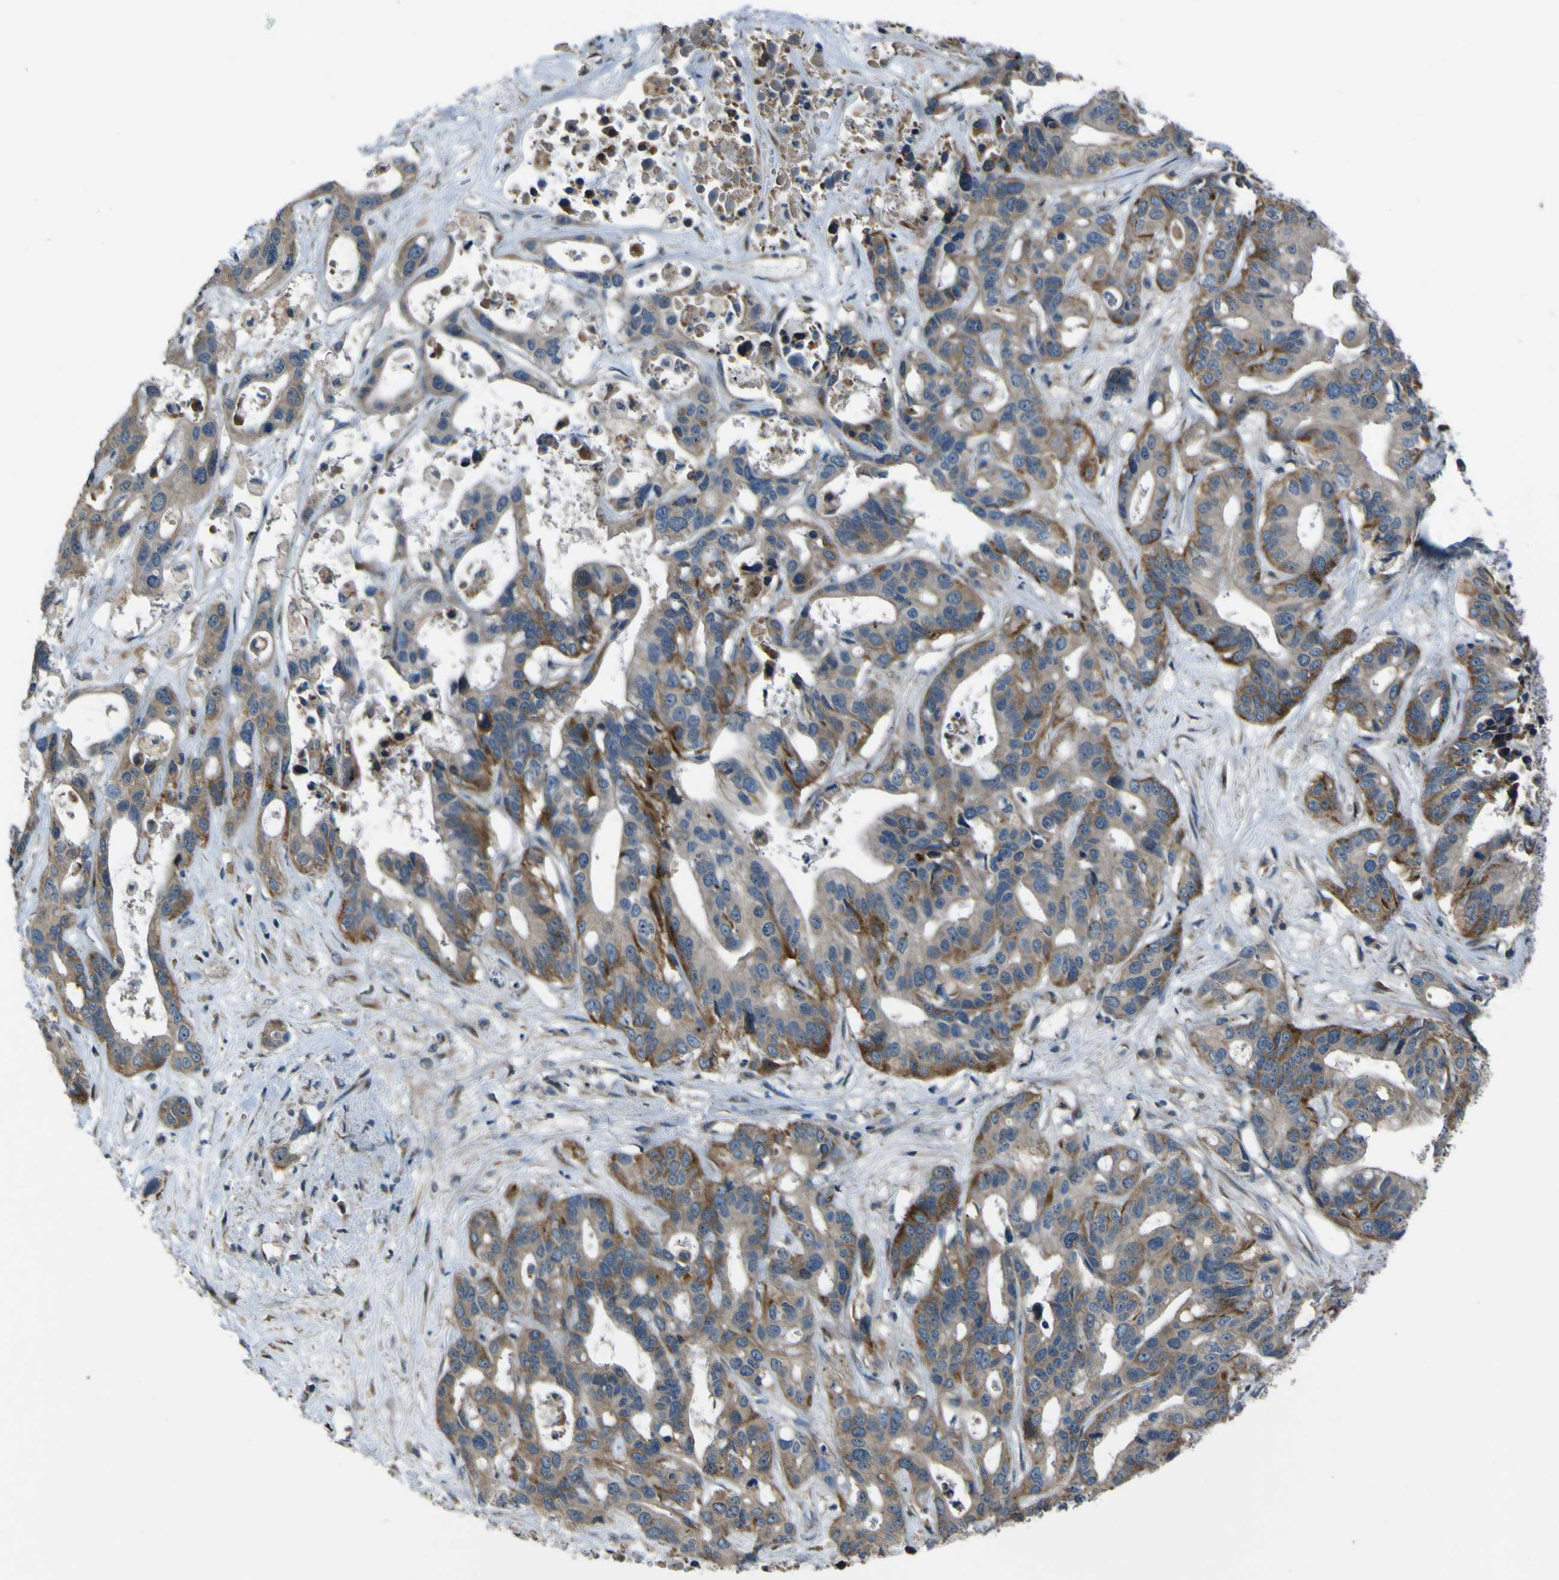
{"staining": {"intensity": "moderate", "quantity": "25%-75%", "location": "cytoplasmic/membranous"}, "tissue": "liver cancer", "cell_type": "Tumor cells", "image_type": "cancer", "snomed": [{"axis": "morphology", "description": "Cholangiocarcinoma"}, {"axis": "topography", "description": "Liver"}], "caption": "Moderate cytoplasmic/membranous protein expression is appreciated in about 25%-75% of tumor cells in cholangiocarcinoma (liver).", "gene": "NAALADL2", "patient": {"sex": "female", "age": 65}}